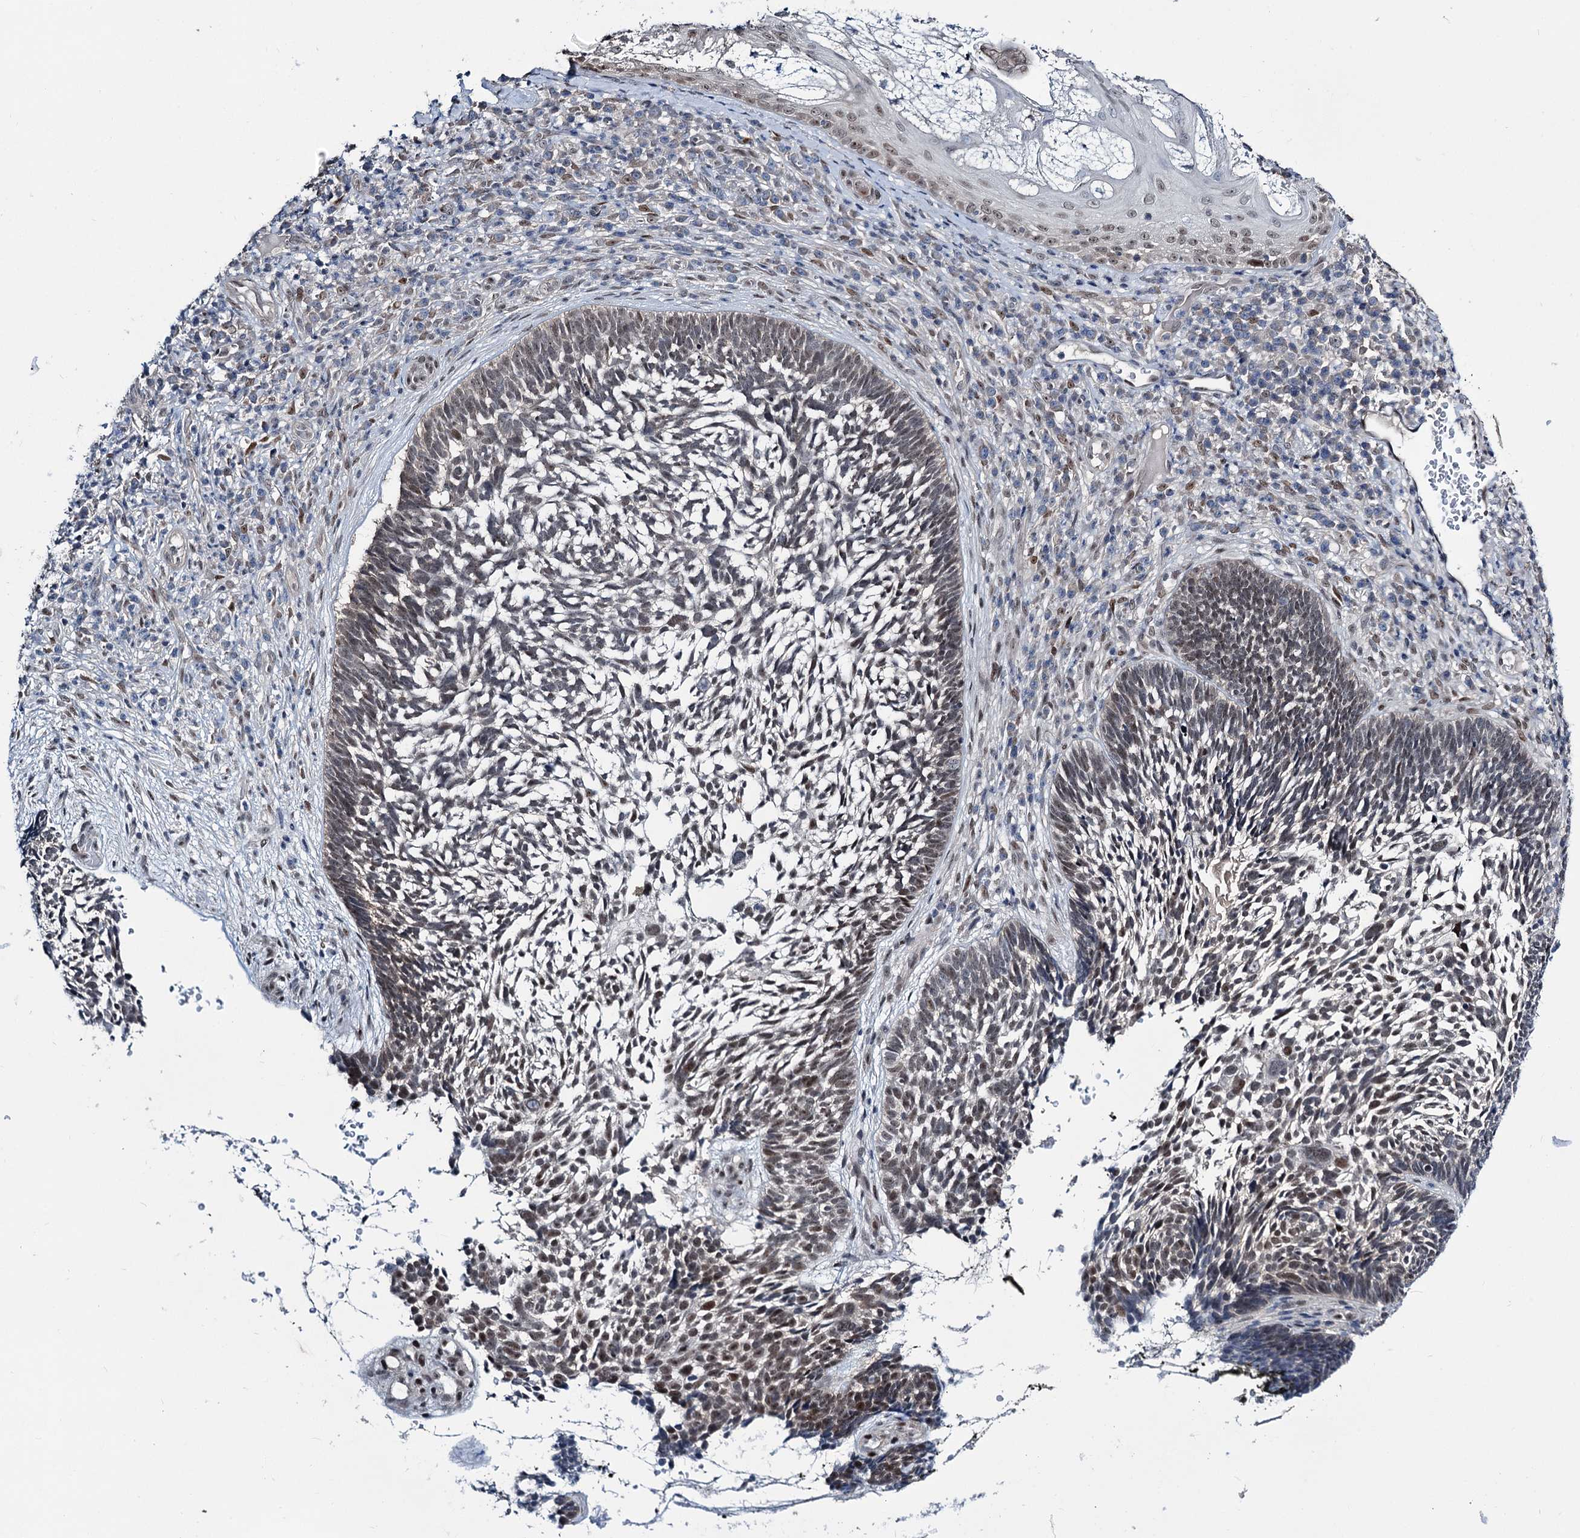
{"staining": {"intensity": "moderate", "quantity": "<25%", "location": "nuclear"}, "tissue": "skin cancer", "cell_type": "Tumor cells", "image_type": "cancer", "snomed": [{"axis": "morphology", "description": "Basal cell carcinoma"}, {"axis": "topography", "description": "Skin"}], "caption": "Protein analysis of skin cancer (basal cell carcinoma) tissue exhibits moderate nuclear expression in about <25% of tumor cells.", "gene": "DCUN1D4", "patient": {"sex": "male", "age": 88}}